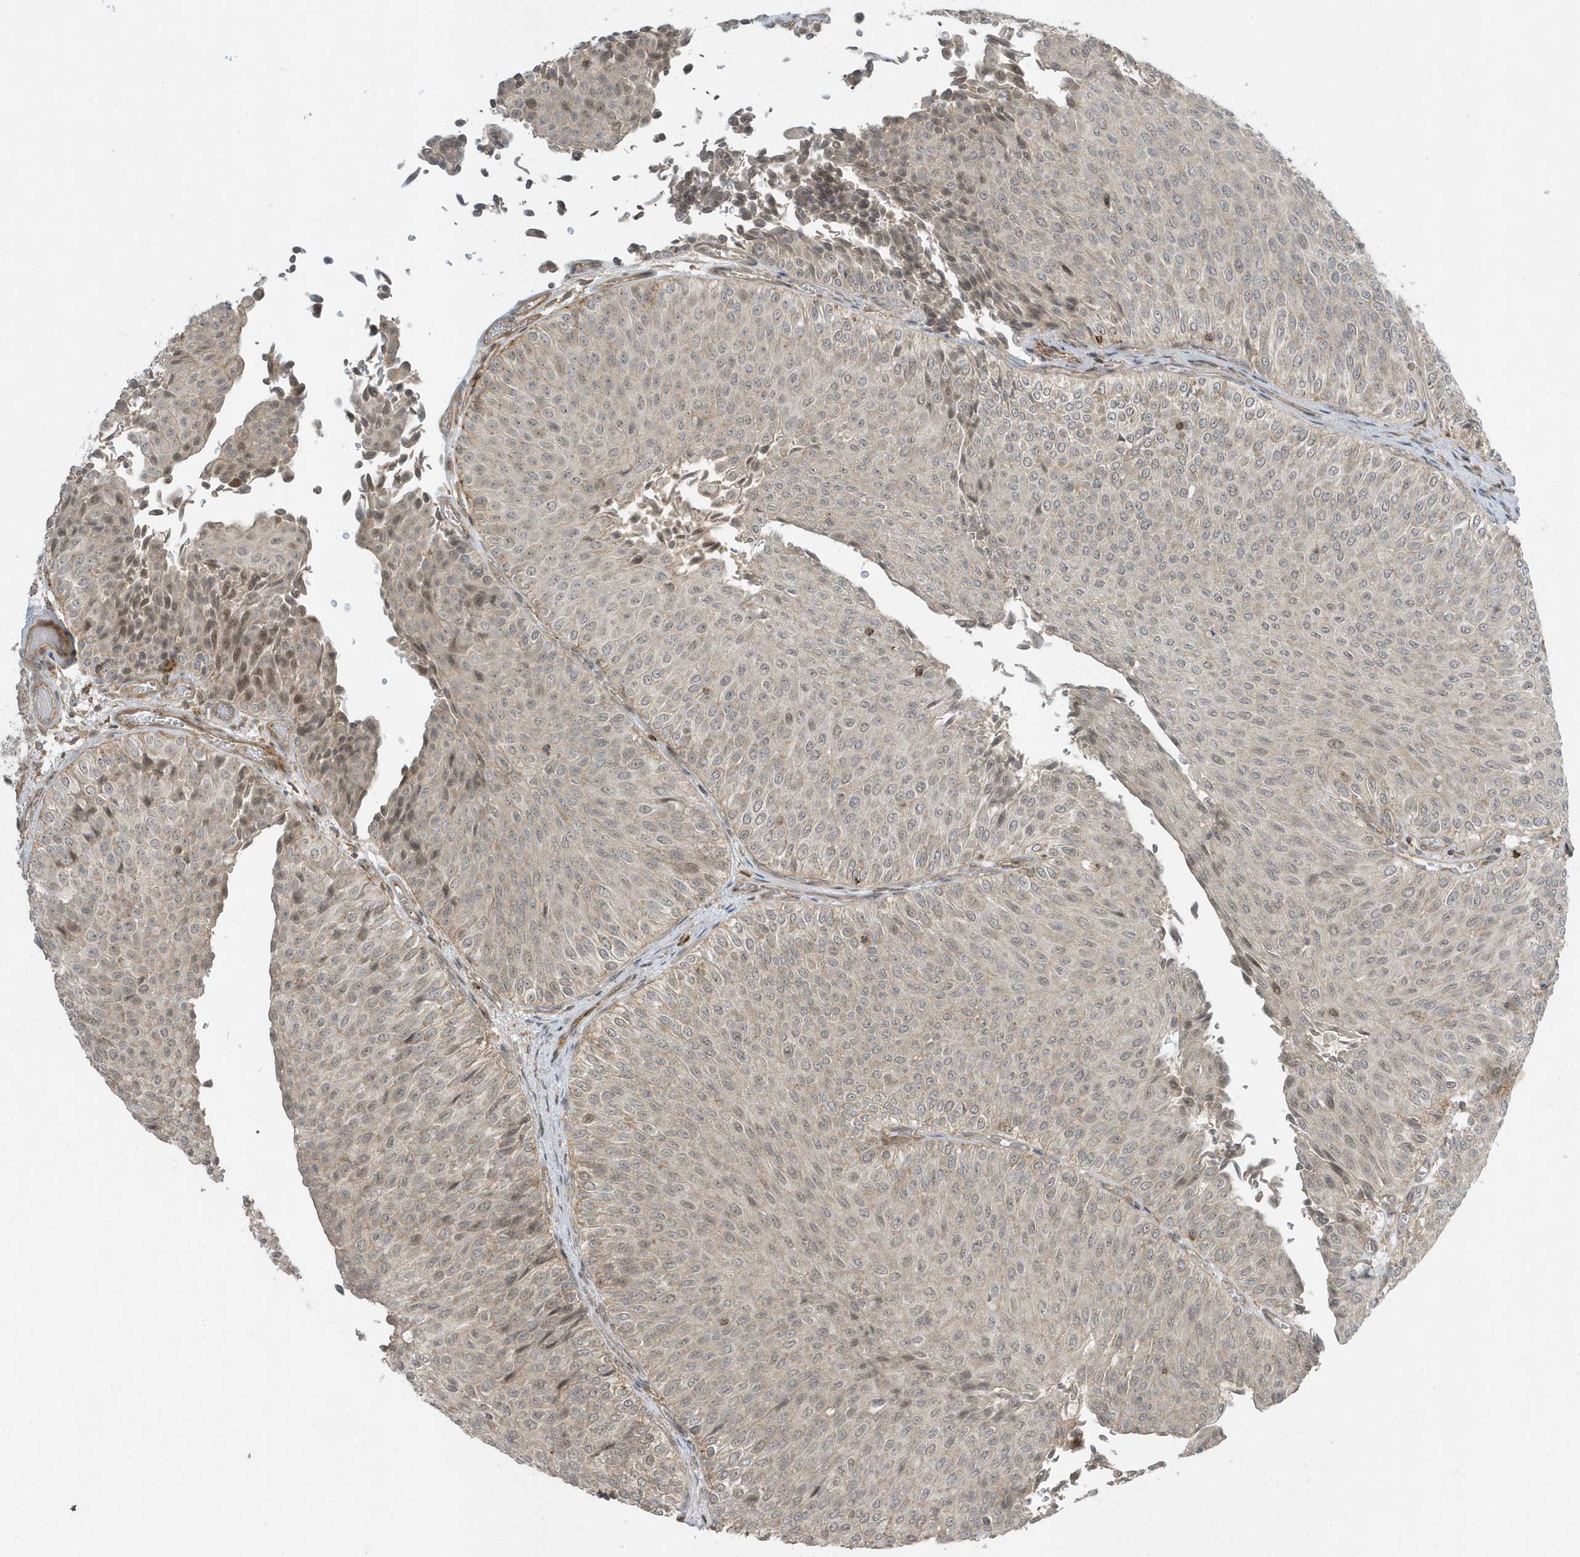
{"staining": {"intensity": "weak", "quantity": "<25%", "location": "nuclear"}, "tissue": "urothelial cancer", "cell_type": "Tumor cells", "image_type": "cancer", "snomed": [{"axis": "morphology", "description": "Urothelial carcinoma, Low grade"}, {"axis": "topography", "description": "Urinary bladder"}], "caption": "There is no significant expression in tumor cells of urothelial cancer.", "gene": "ZBTB8A", "patient": {"sex": "male", "age": 78}}